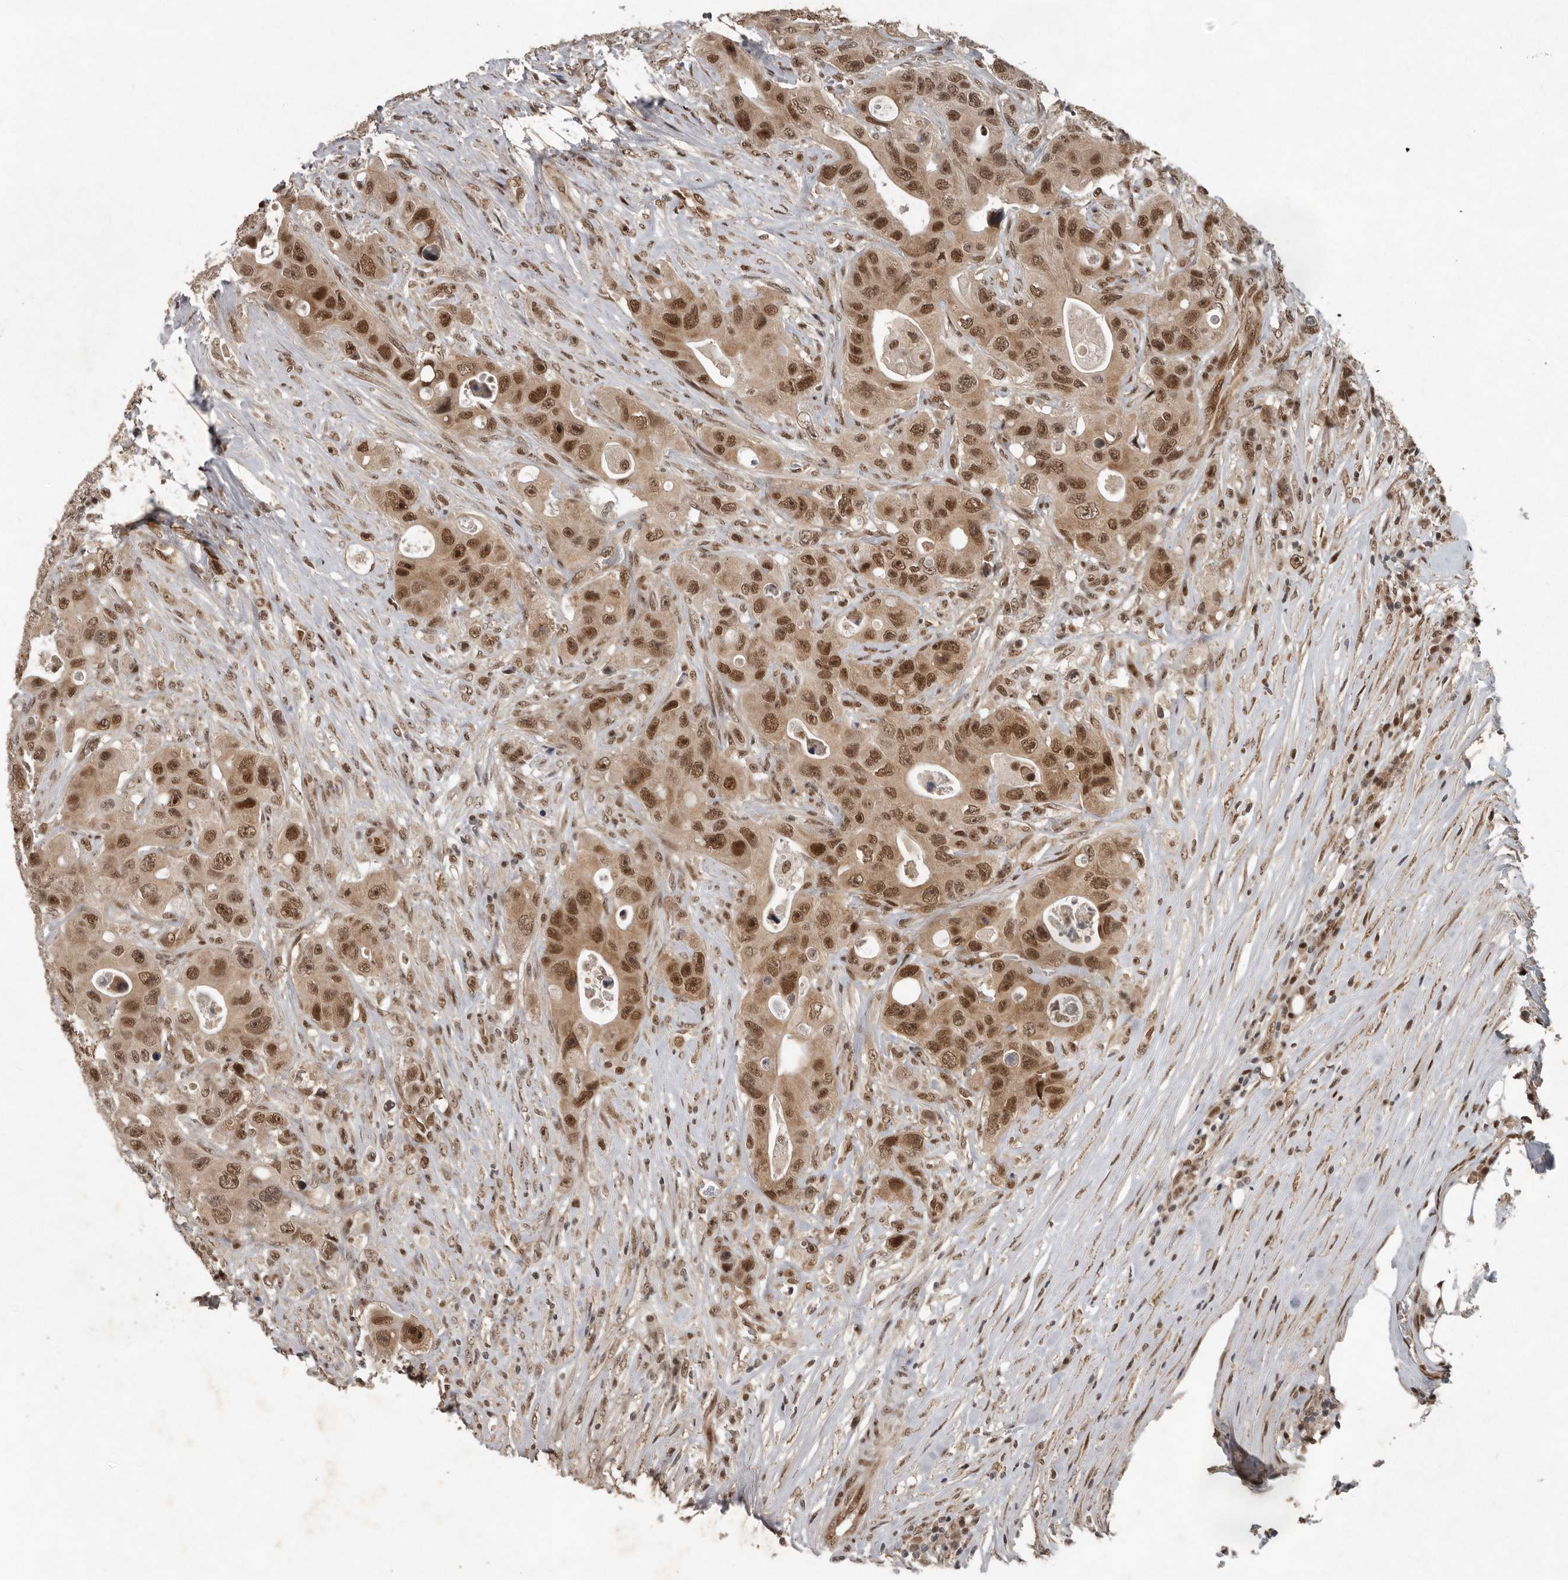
{"staining": {"intensity": "moderate", "quantity": ">75%", "location": "cytoplasmic/membranous,nuclear"}, "tissue": "colorectal cancer", "cell_type": "Tumor cells", "image_type": "cancer", "snomed": [{"axis": "morphology", "description": "Adenocarcinoma, NOS"}, {"axis": "topography", "description": "Colon"}], "caption": "Immunohistochemical staining of adenocarcinoma (colorectal) exhibits medium levels of moderate cytoplasmic/membranous and nuclear staining in about >75% of tumor cells. Using DAB (3,3'-diaminobenzidine) (brown) and hematoxylin (blue) stains, captured at high magnification using brightfield microscopy.", "gene": "CDC27", "patient": {"sex": "female", "age": 46}}